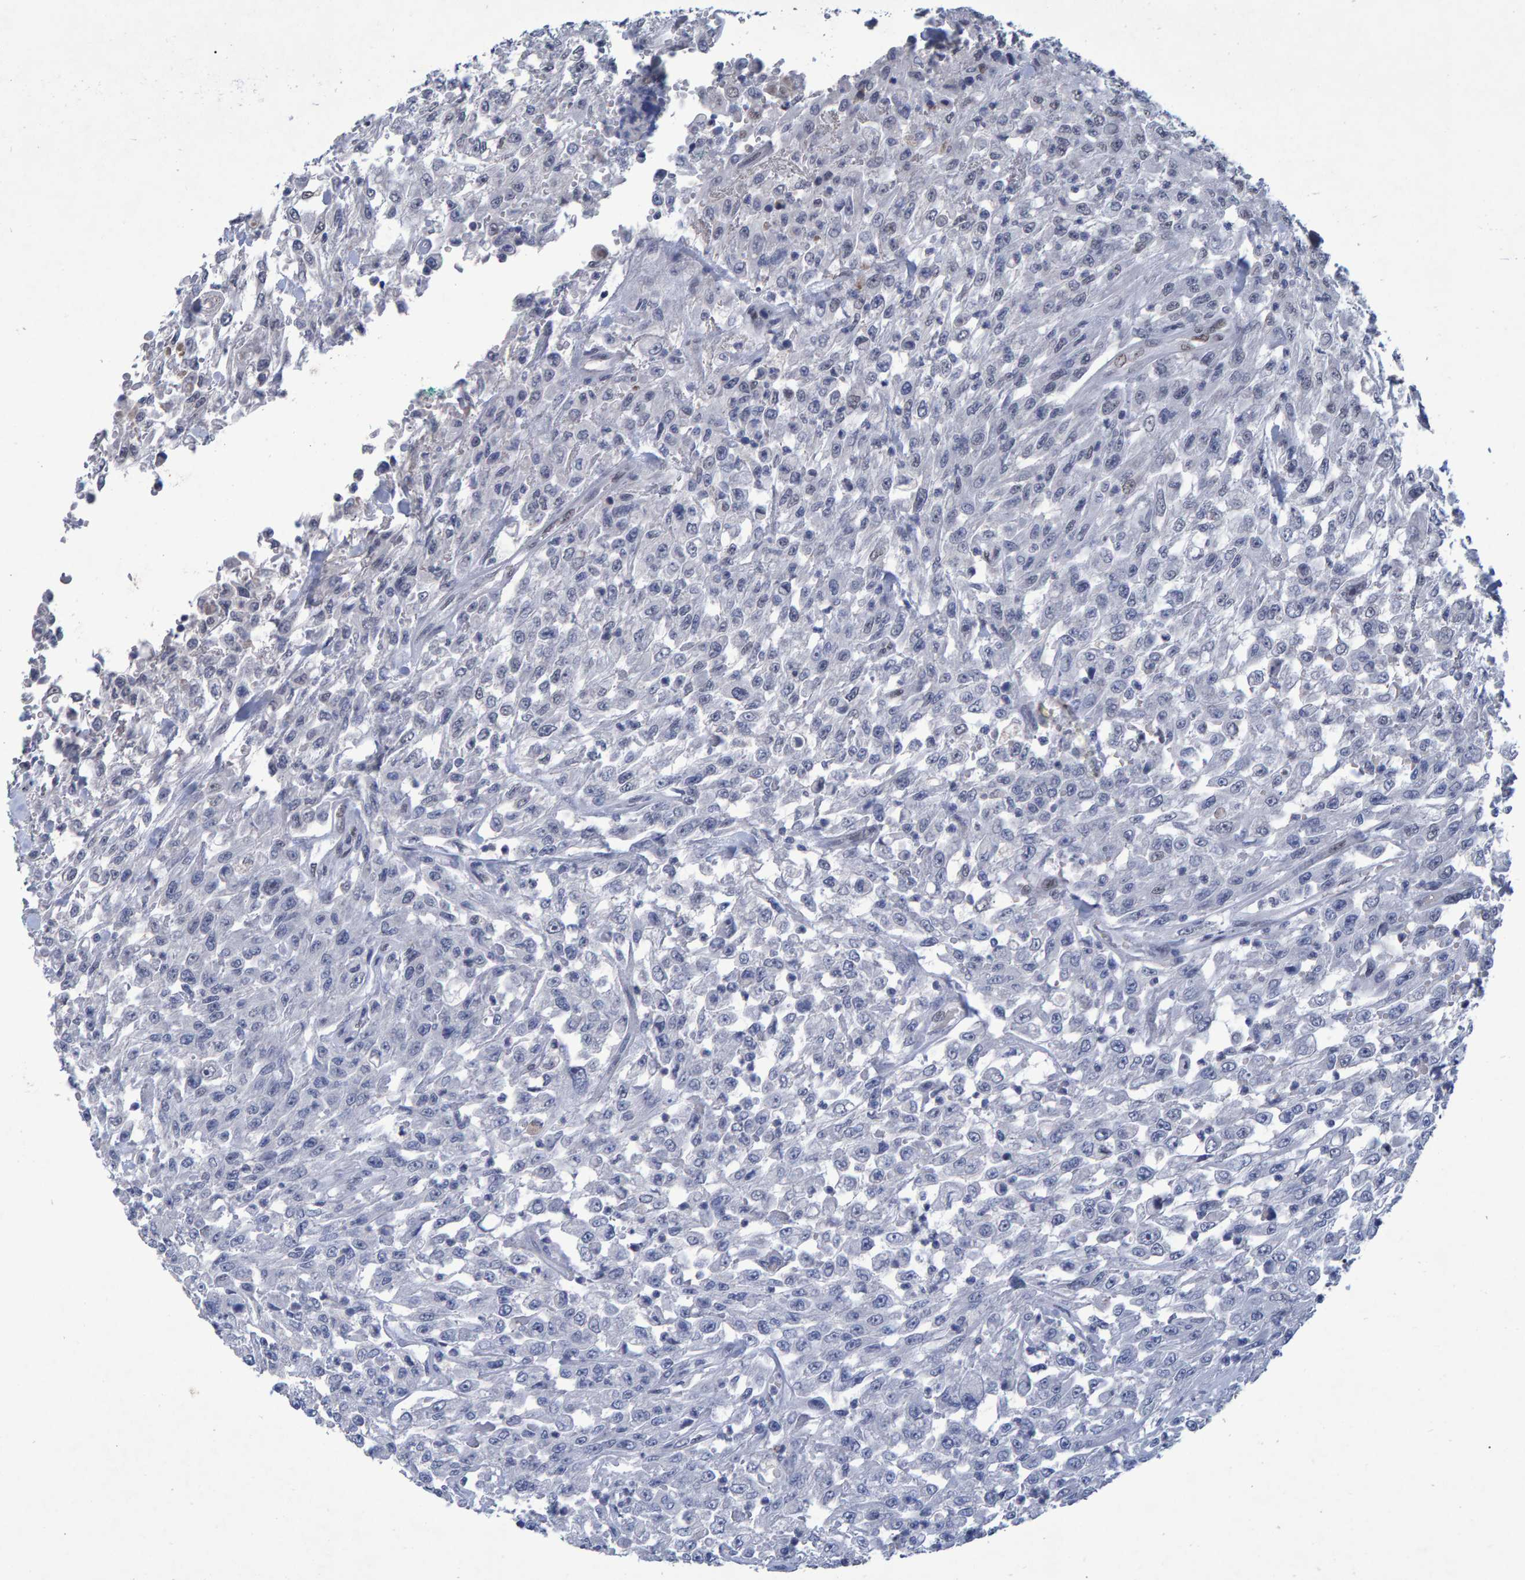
{"staining": {"intensity": "negative", "quantity": "none", "location": "none"}, "tissue": "urothelial cancer", "cell_type": "Tumor cells", "image_type": "cancer", "snomed": [{"axis": "morphology", "description": "Urothelial carcinoma, High grade"}, {"axis": "topography", "description": "Urinary bladder"}], "caption": "Immunohistochemistry (IHC) histopathology image of neoplastic tissue: human high-grade urothelial carcinoma stained with DAB (3,3'-diaminobenzidine) exhibits no significant protein expression in tumor cells.", "gene": "QKI", "patient": {"sex": "male", "age": 46}}